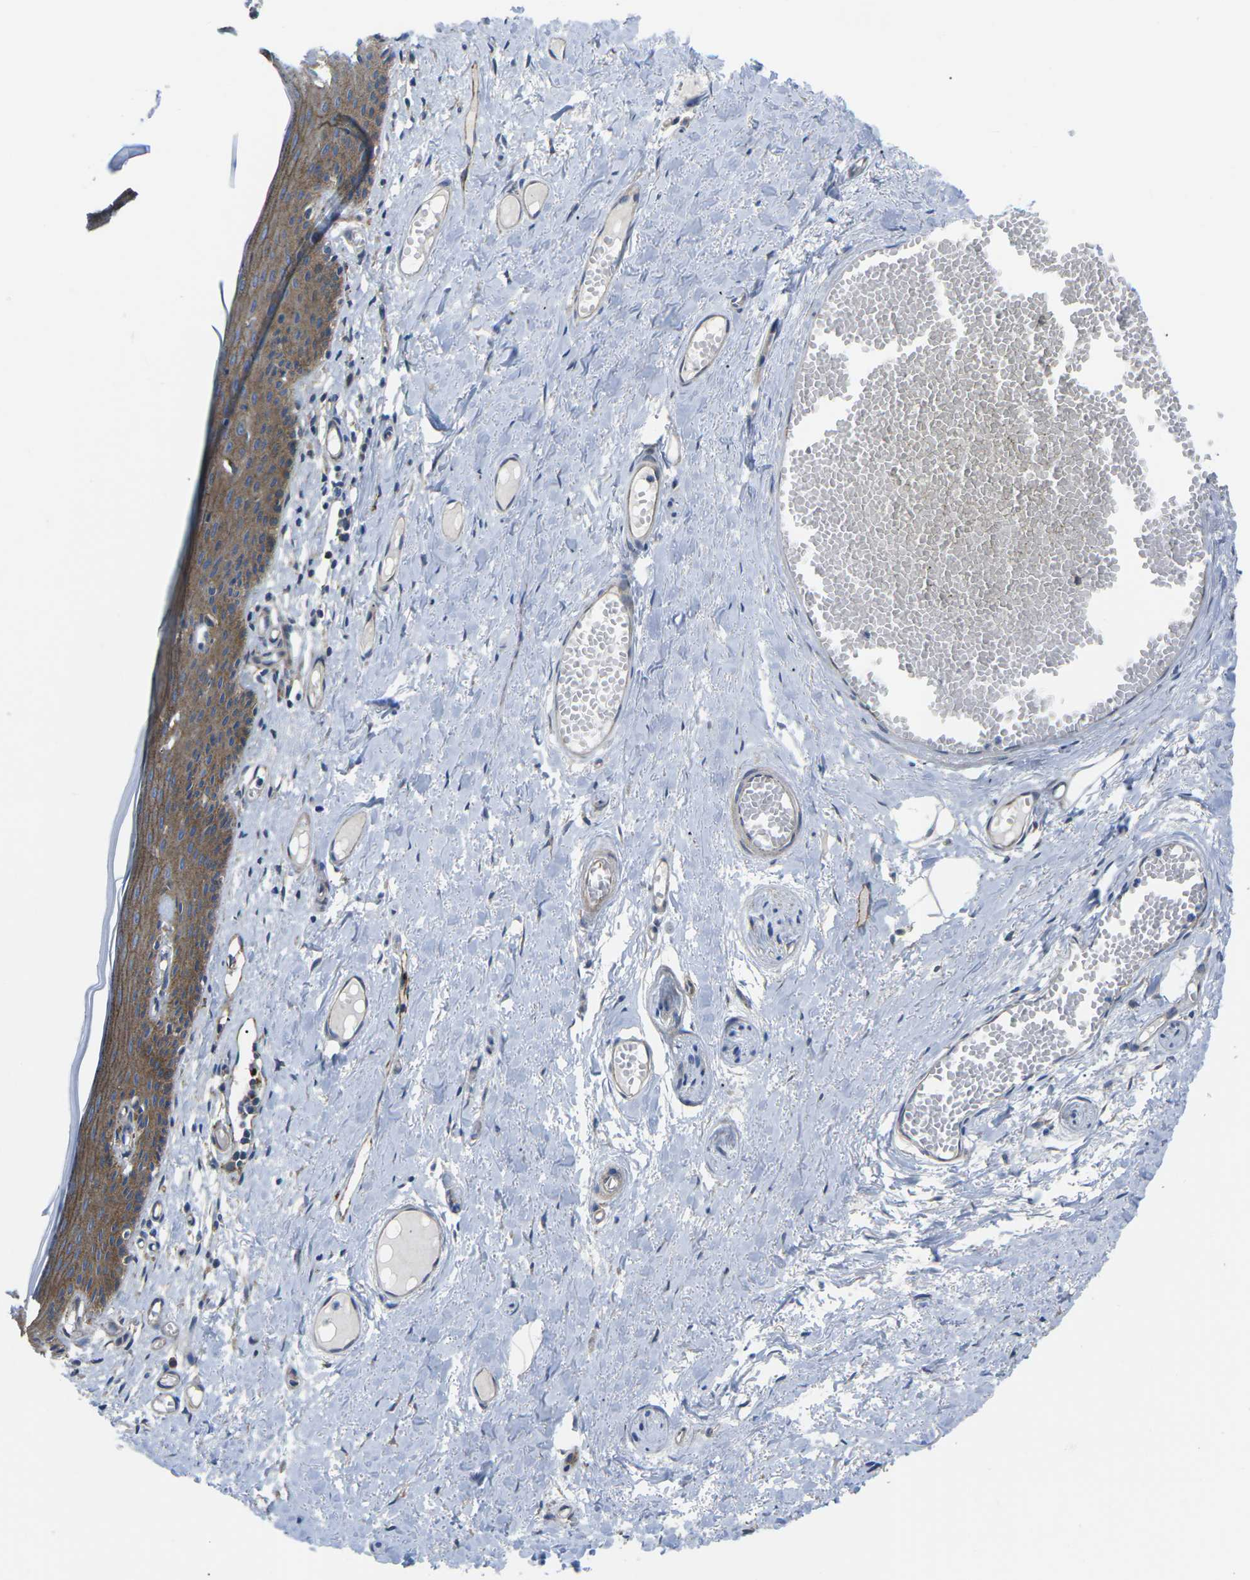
{"staining": {"intensity": "strong", "quantity": ">75%", "location": "cytoplasmic/membranous"}, "tissue": "skin", "cell_type": "Epidermal cells", "image_type": "normal", "snomed": [{"axis": "morphology", "description": "Normal tissue, NOS"}, {"axis": "topography", "description": "Adipose tissue"}, {"axis": "topography", "description": "Vascular tissue"}, {"axis": "topography", "description": "Anal"}, {"axis": "topography", "description": "Peripheral nerve tissue"}], "caption": "Brown immunohistochemical staining in normal skin displays strong cytoplasmic/membranous staining in approximately >75% of epidermal cells.", "gene": "DLG1", "patient": {"sex": "female", "age": 54}}